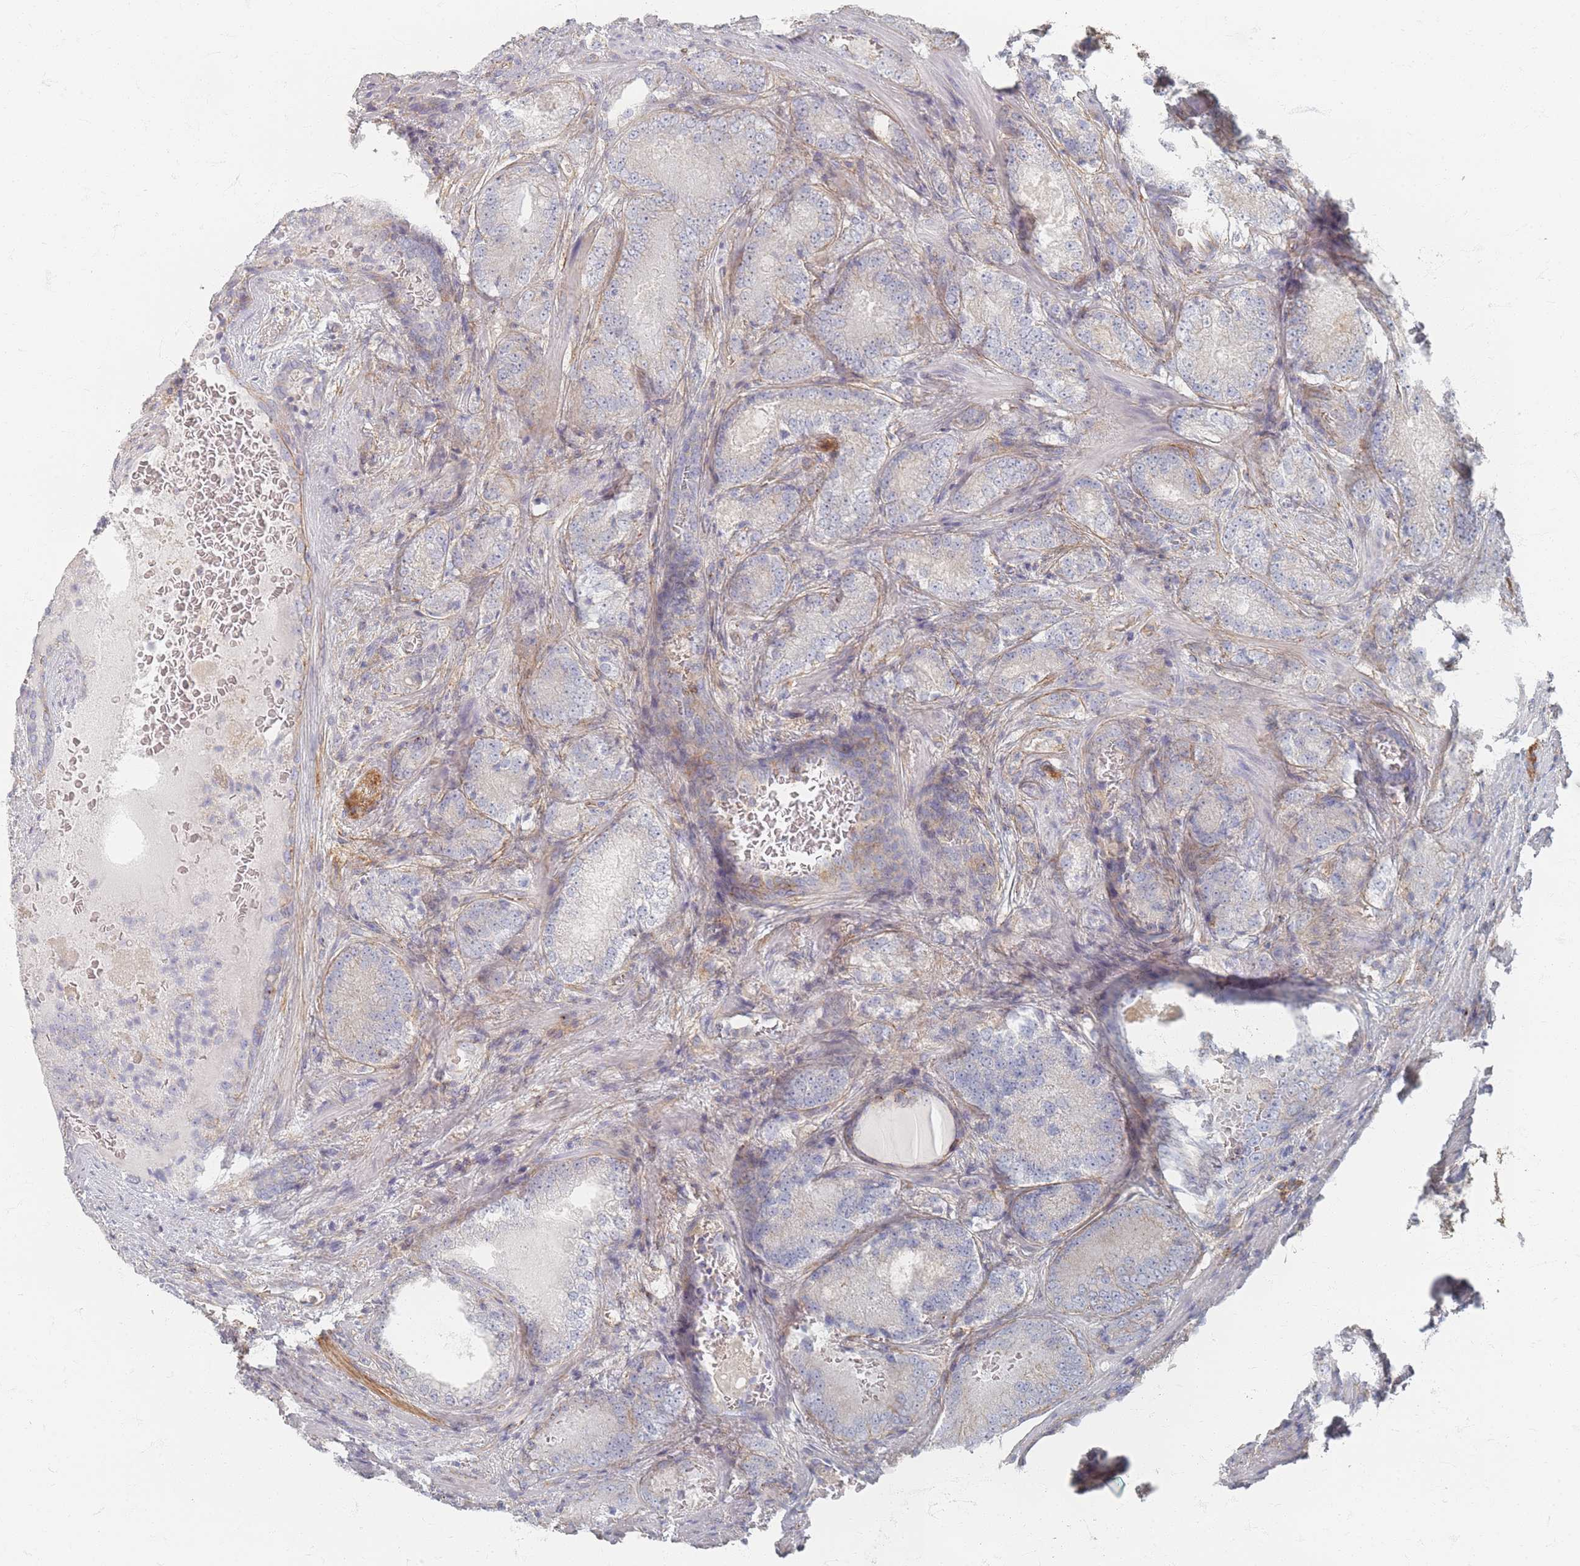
{"staining": {"intensity": "weak", "quantity": "<25%", "location": "cytoplasmic/membranous"}, "tissue": "prostate cancer", "cell_type": "Tumor cells", "image_type": "cancer", "snomed": [{"axis": "morphology", "description": "Adenocarcinoma, High grade"}, {"axis": "topography", "description": "Prostate"}], "caption": "An image of human prostate high-grade adenocarcinoma is negative for staining in tumor cells.", "gene": "GNB1", "patient": {"sex": "male", "age": 63}}